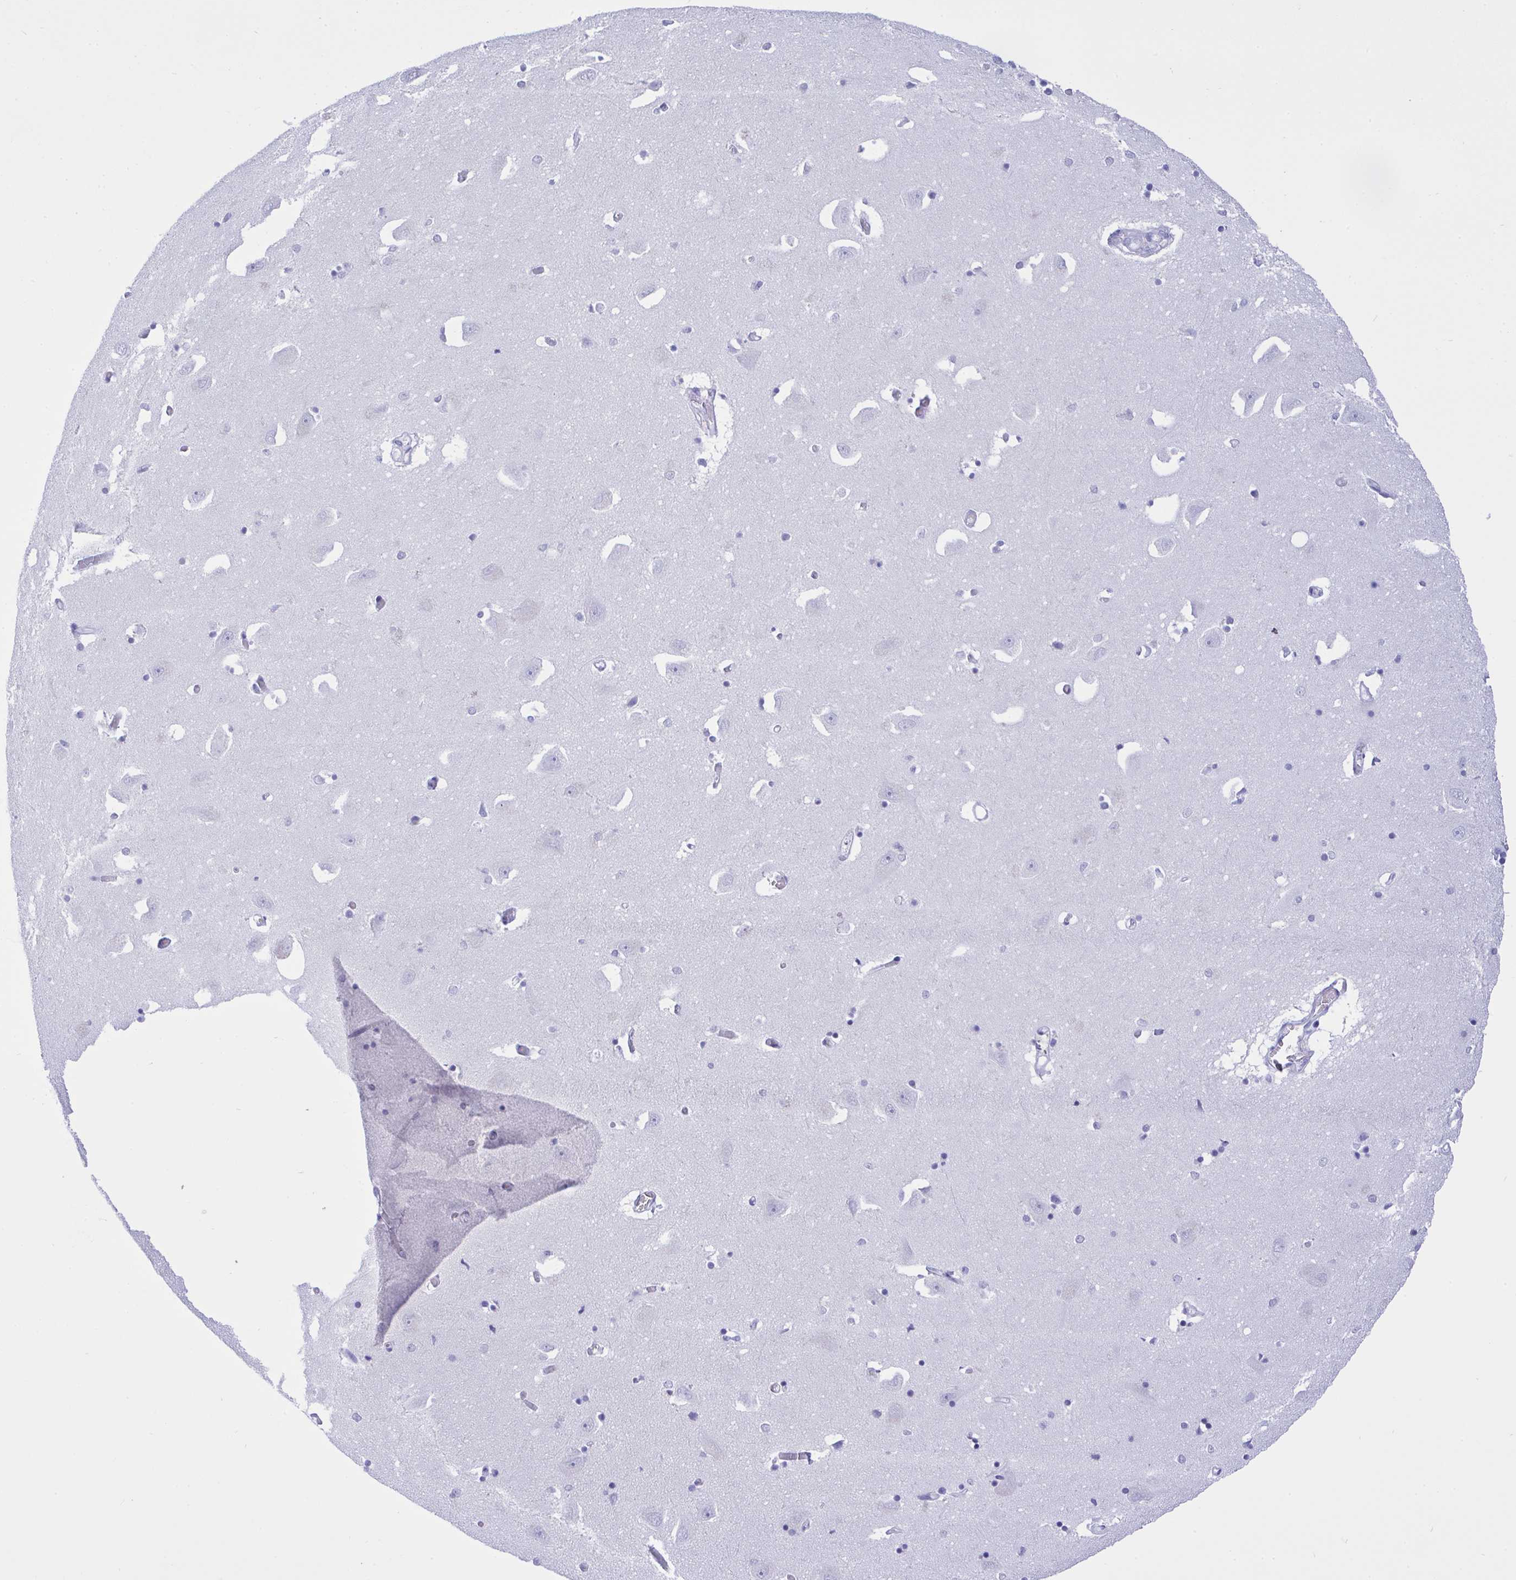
{"staining": {"intensity": "negative", "quantity": "none", "location": "none"}, "tissue": "caudate", "cell_type": "Glial cells", "image_type": "normal", "snomed": [{"axis": "morphology", "description": "Normal tissue, NOS"}, {"axis": "topography", "description": "Lateral ventricle wall"}, {"axis": "topography", "description": "Hippocampus"}], "caption": "The immunohistochemistry (IHC) micrograph has no significant expression in glial cells of caudate.", "gene": "AKR1D1", "patient": {"sex": "female", "age": 63}}